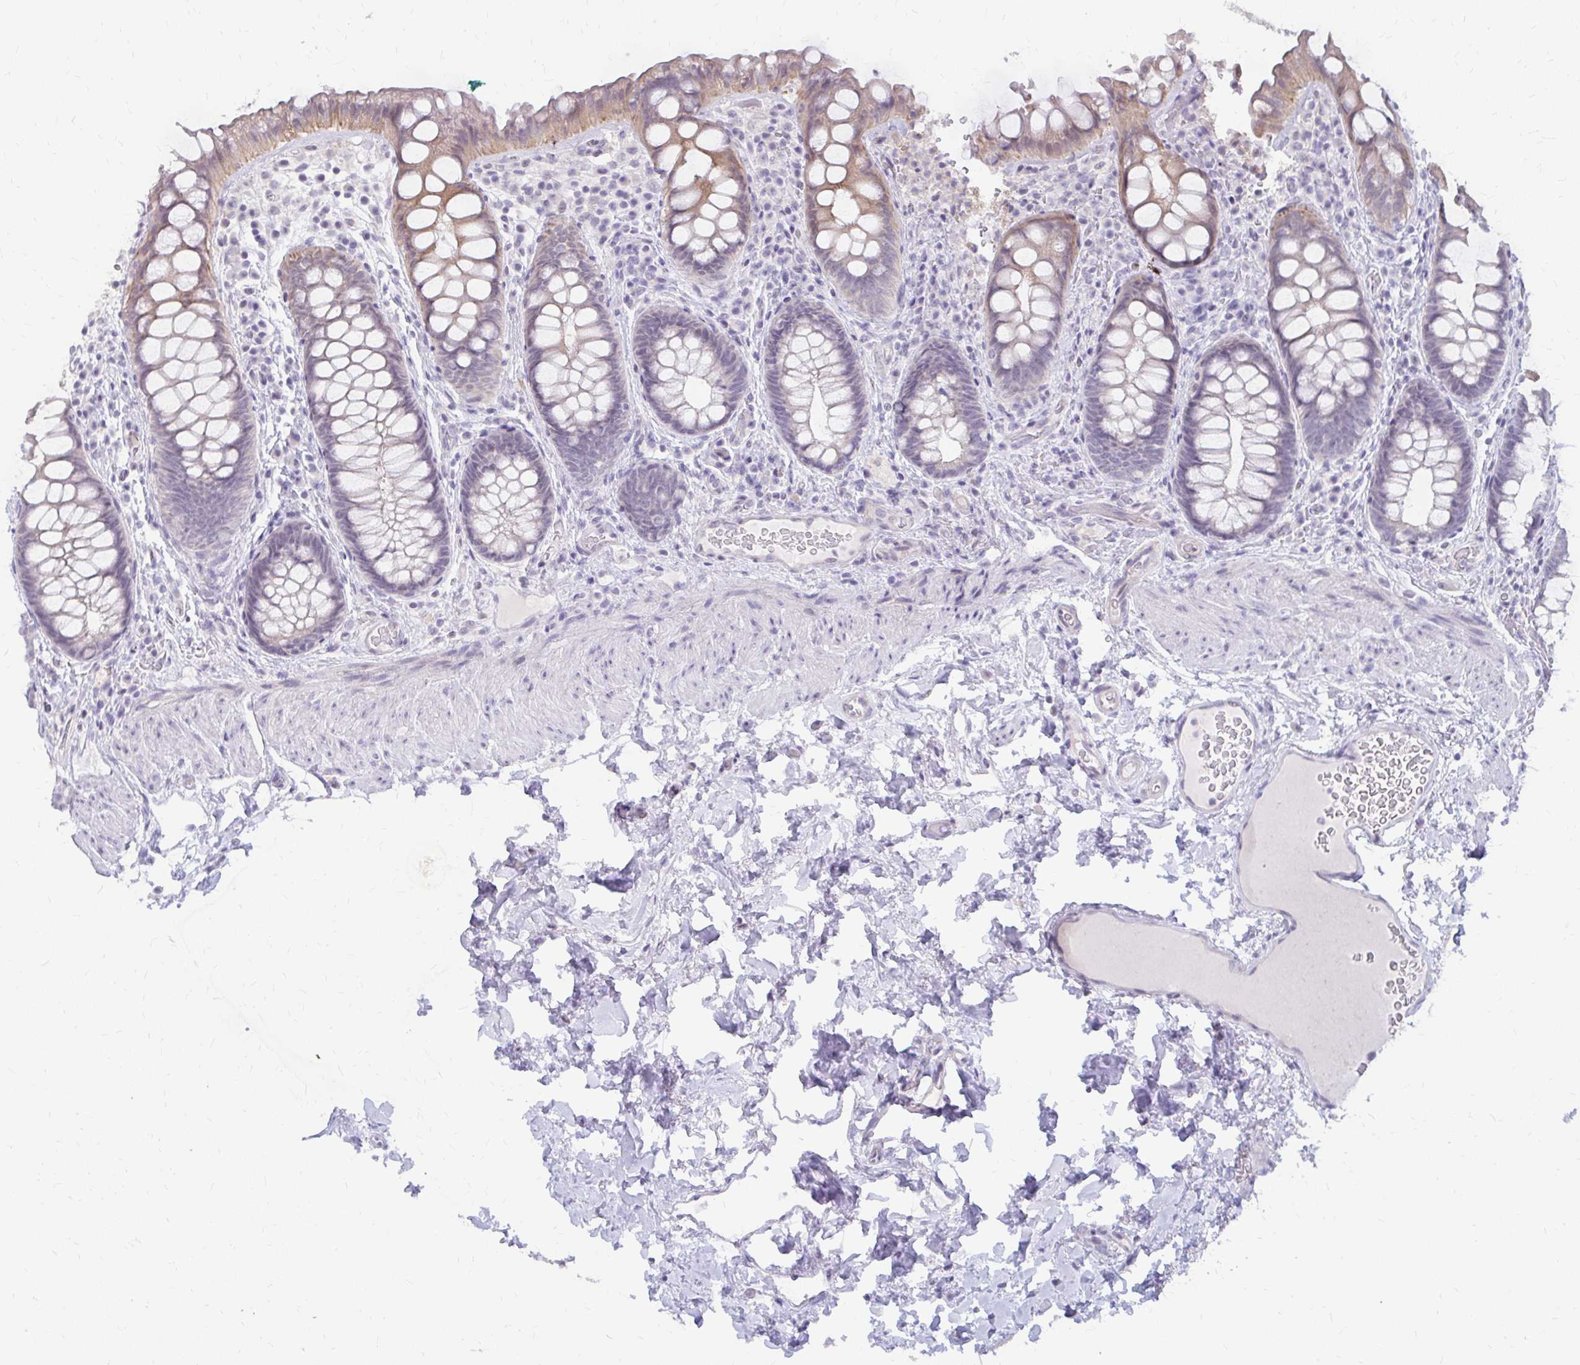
{"staining": {"intensity": "moderate", "quantity": "25%-75%", "location": "cytoplasmic/membranous"}, "tissue": "rectum", "cell_type": "Glandular cells", "image_type": "normal", "snomed": [{"axis": "morphology", "description": "Normal tissue, NOS"}, {"axis": "topography", "description": "Rectum"}], "caption": "Rectum stained with DAB (3,3'-diaminobenzidine) immunohistochemistry (IHC) demonstrates medium levels of moderate cytoplasmic/membranous staining in approximately 25%-75% of glandular cells.", "gene": "RGS16", "patient": {"sex": "female", "age": 69}}